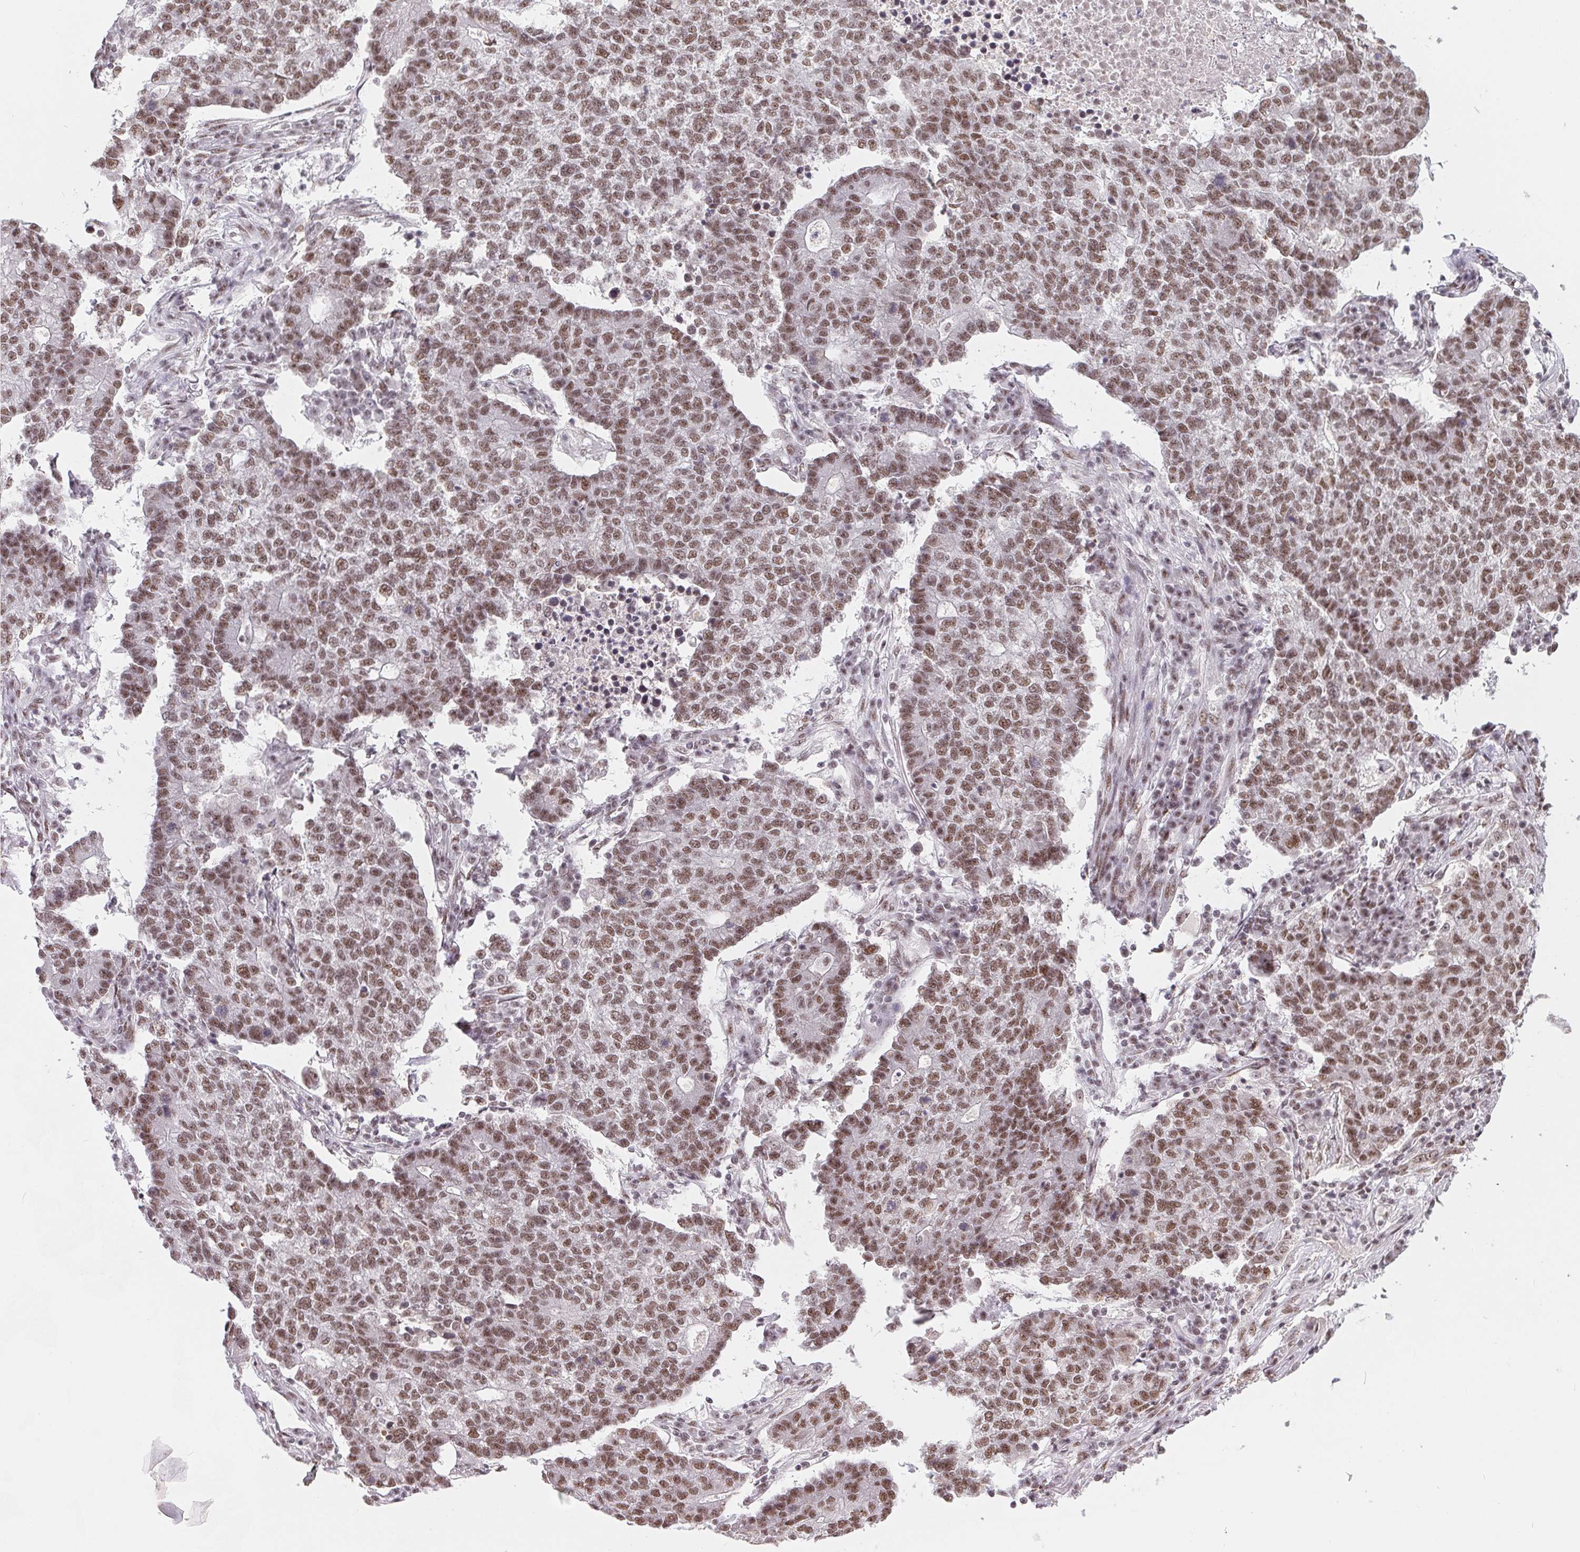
{"staining": {"intensity": "moderate", "quantity": ">75%", "location": "nuclear"}, "tissue": "lung cancer", "cell_type": "Tumor cells", "image_type": "cancer", "snomed": [{"axis": "morphology", "description": "Adenocarcinoma, NOS"}, {"axis": "topography", "description": "Lung"}], "caption": "Human lung cancer (adenocarcinoma) stained with a brown dye reveals moderate nuclear positive positivity in approximately >75% of tumor cells.", "gene": "TCERG1", "patient": {"sex": "male", "age": 57}}